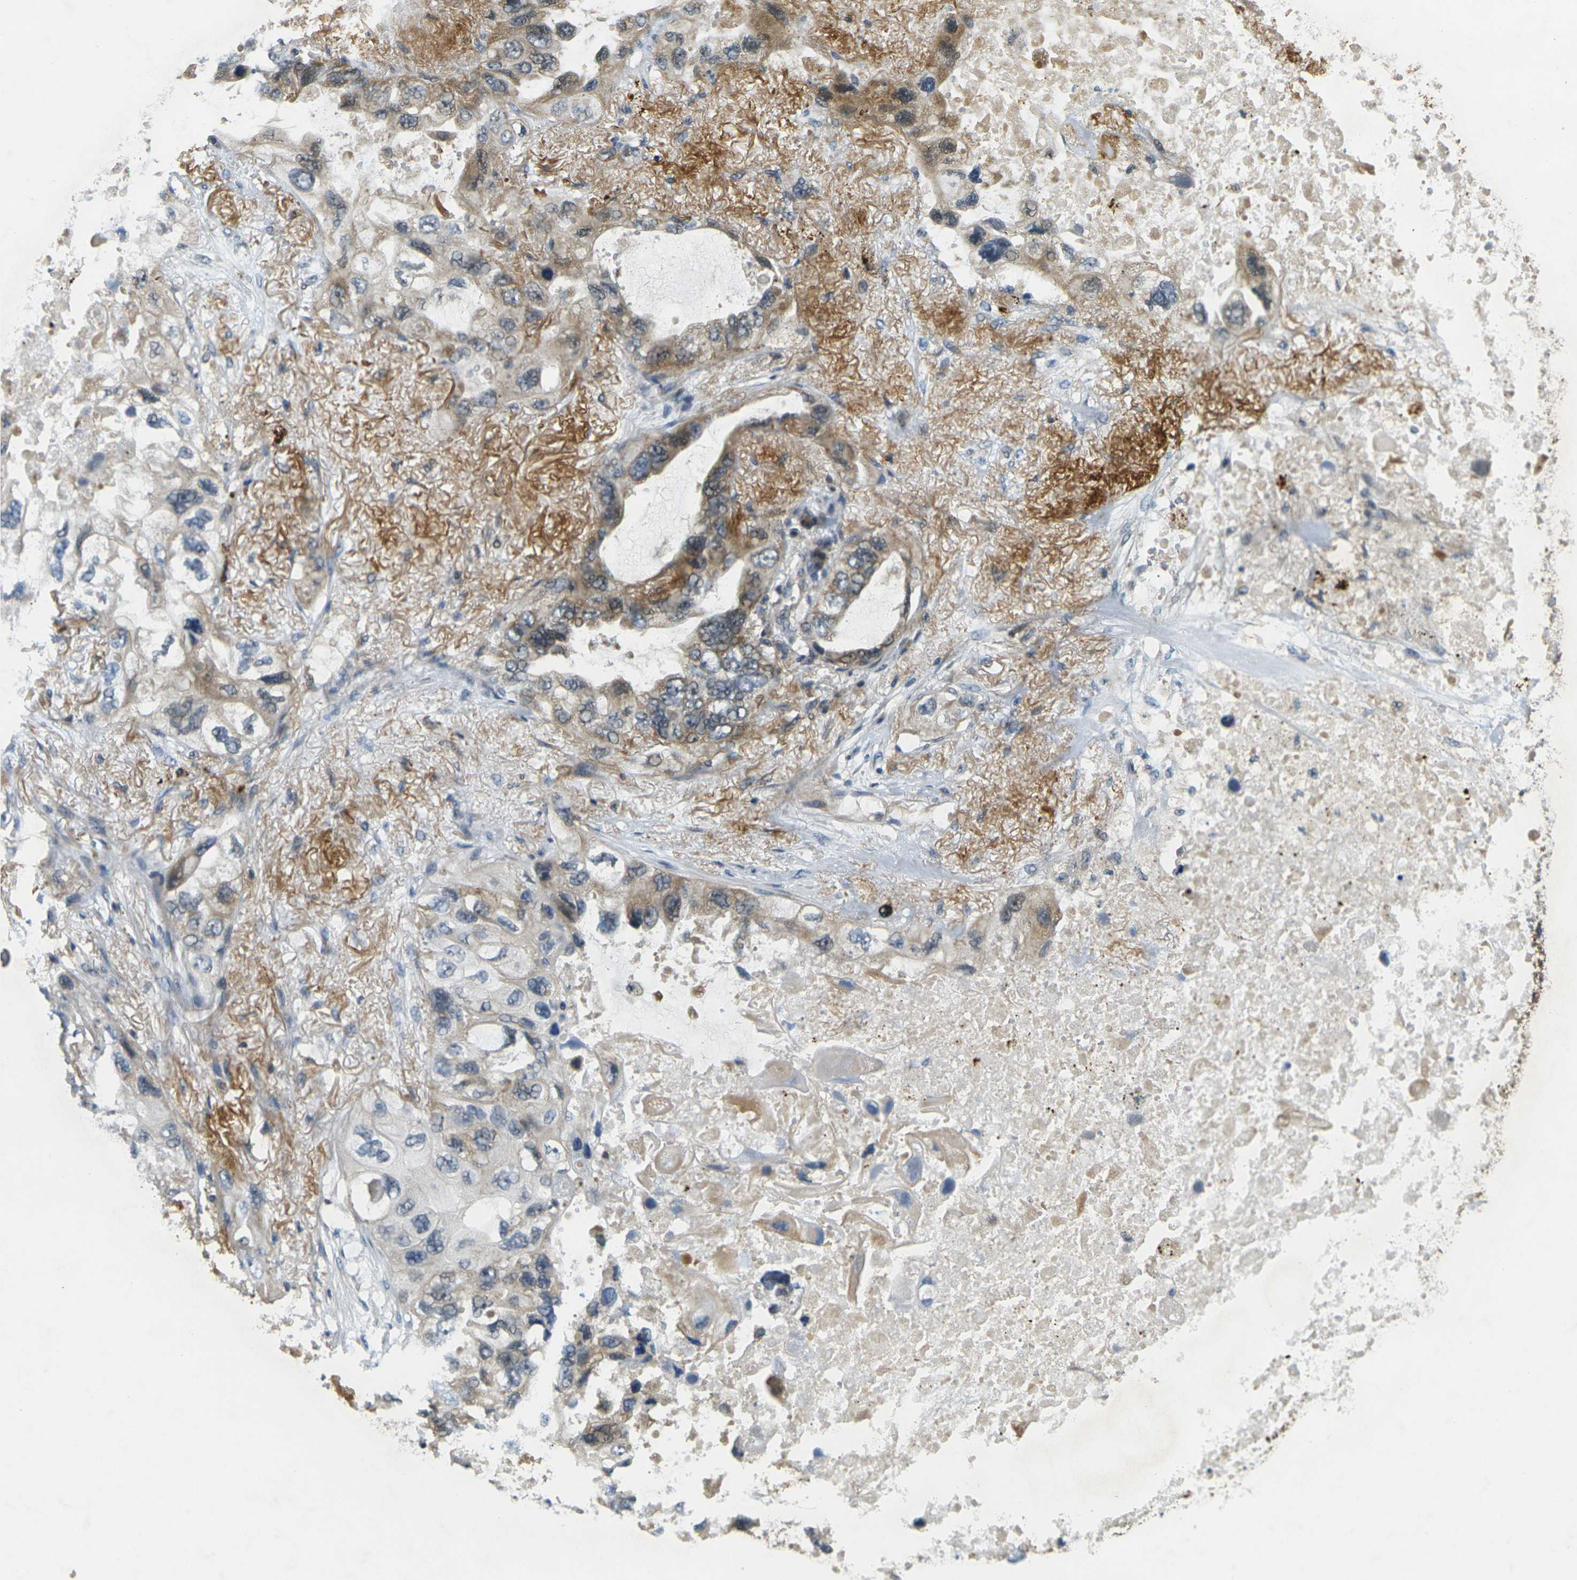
{"staining": {"intensity": "moderate", "quantity": "<25%", "location": "cytoplasmic/membranous"}, "tissue": "lung cancer", "cell_type": "Tumor cells", "image_type": "cancer", "snomed": [{"axis": "morphology", "description": "Squamous cell carcinoma, NOS"}, {"axis": "topography", "description": "Lung"}], "caption": "Lung squamous cell carcinoma was stained to show a protein in brown. There is low levels of moderate cytoplasmic/membranous staining in approximately <25% of tumor cells. Nuclei are stained in blue.", "gene": "KLHL8", "patient": {"sex": "female", "age": 73}}